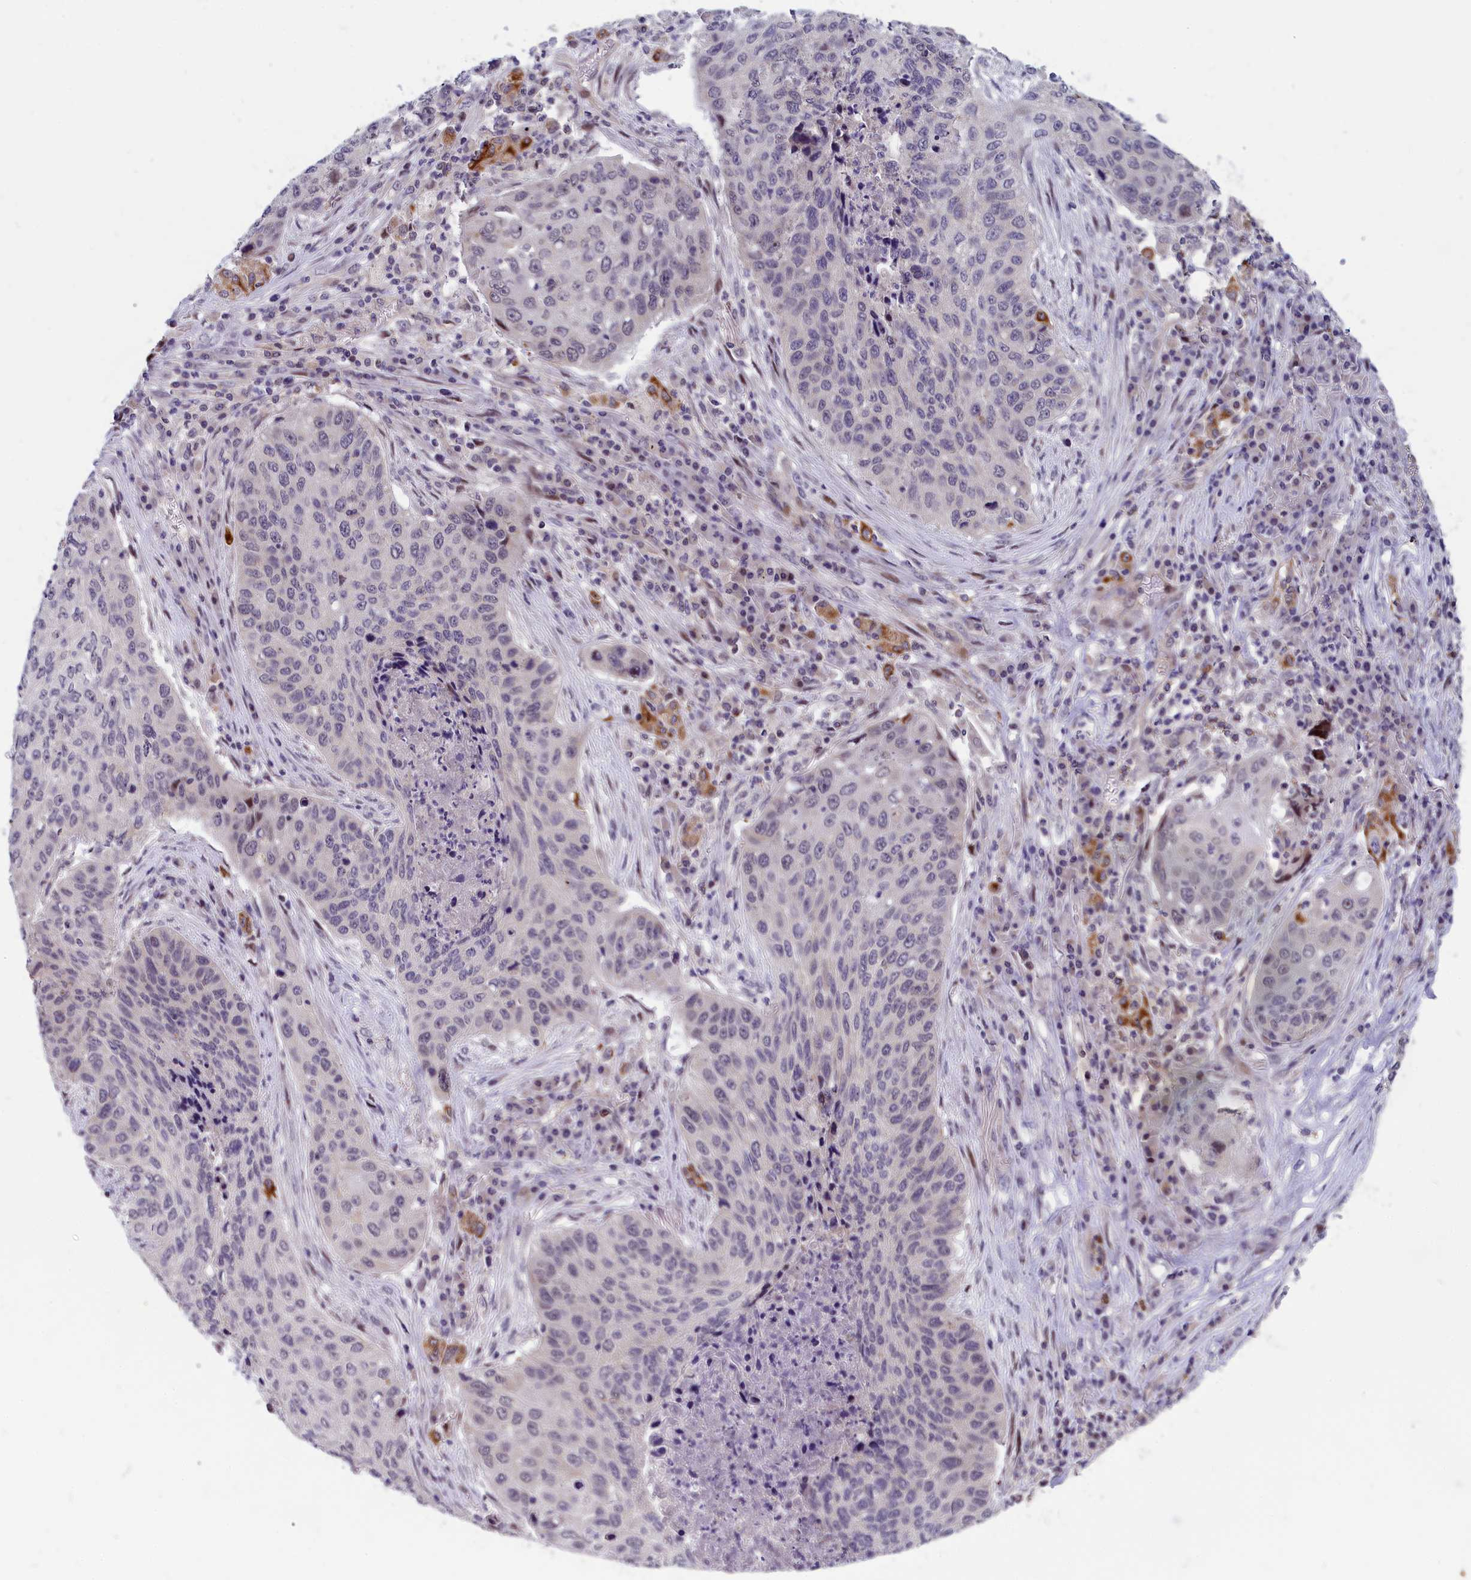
{"staining": {"intensity": "negative", "quantity": "none", "location": "none"}, "tissue": "lung cancer", "cell_type": "Tumor cells", "image_type": "cancer", "snomed": [{"axis": "morphology", "description": "Squamous cell carcinoma, NOS"}, {"axis": "topography", "description": "Lung"}], "caption": "The micrograph exhibits no significant staining in tumor cells of lung cancer. (Brightfield microscopy of DAB immunohistochemistry (IHC) at high magnification).", "gene": "ANKRD34B", "patient": {"sex": "female", "age": 63}}